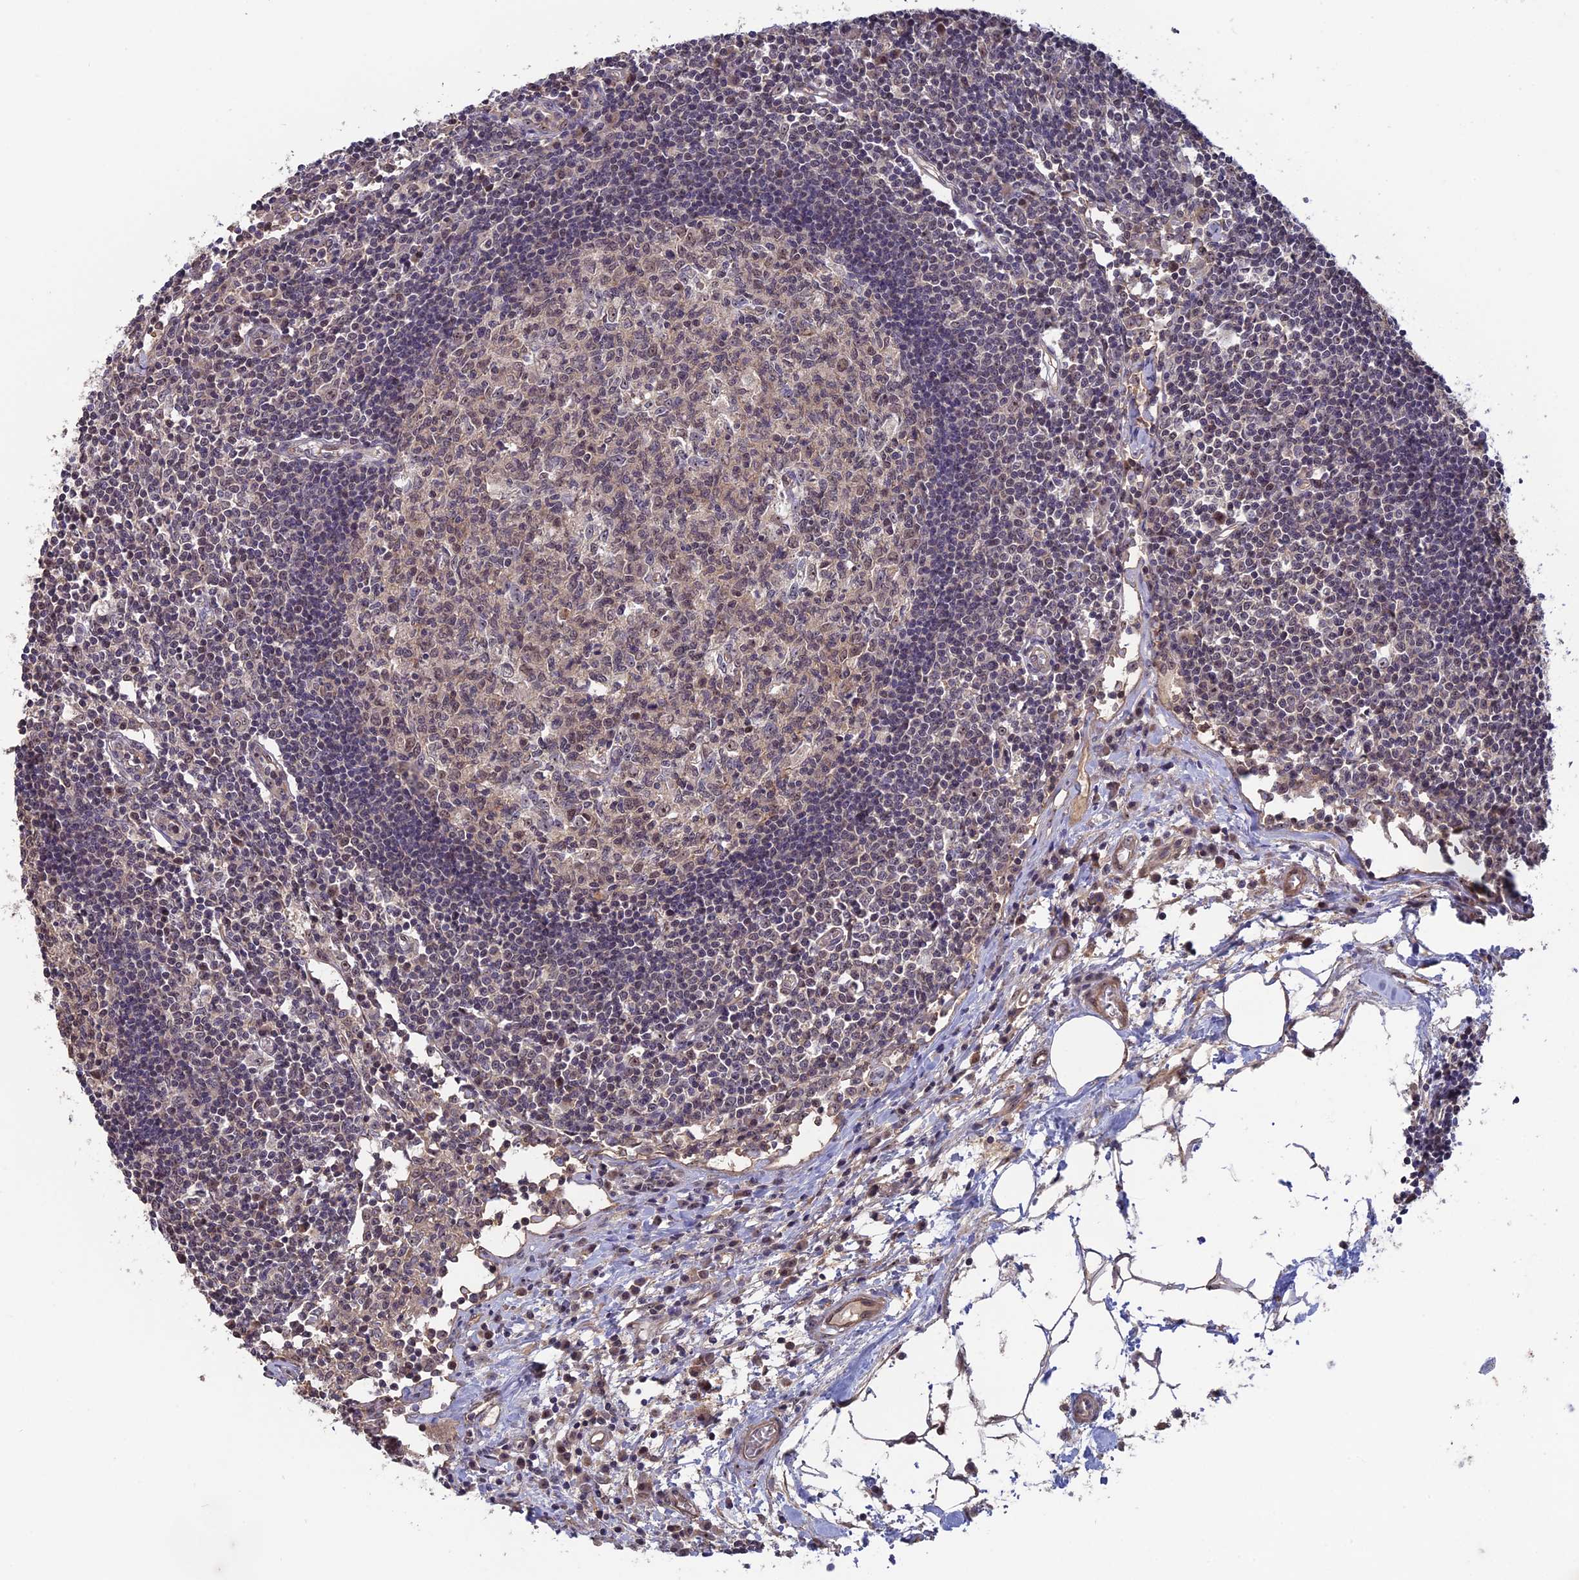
{"staining": {"intensity": "moderate", "quantity": ">75%", "location": "nuclear"}, "tissue": "lymph node", "cell_type": "Germinal center cells", "image_type": "normal", "snomed": [{"axis": "morphology", "description": "Normal tissue, NOS"}, {"axis": "topography", "description": "Lymph node"}], "caption": "Lymph node stained with immunohistochemistry (IHC) shows moderate nuclear staining in approximately >75% of germinal center cells. (Brightfield microscopy of DAB IHC at high magnification).", "gene": "FAM98C", "patient": {"sex": "female", "age": 55}}